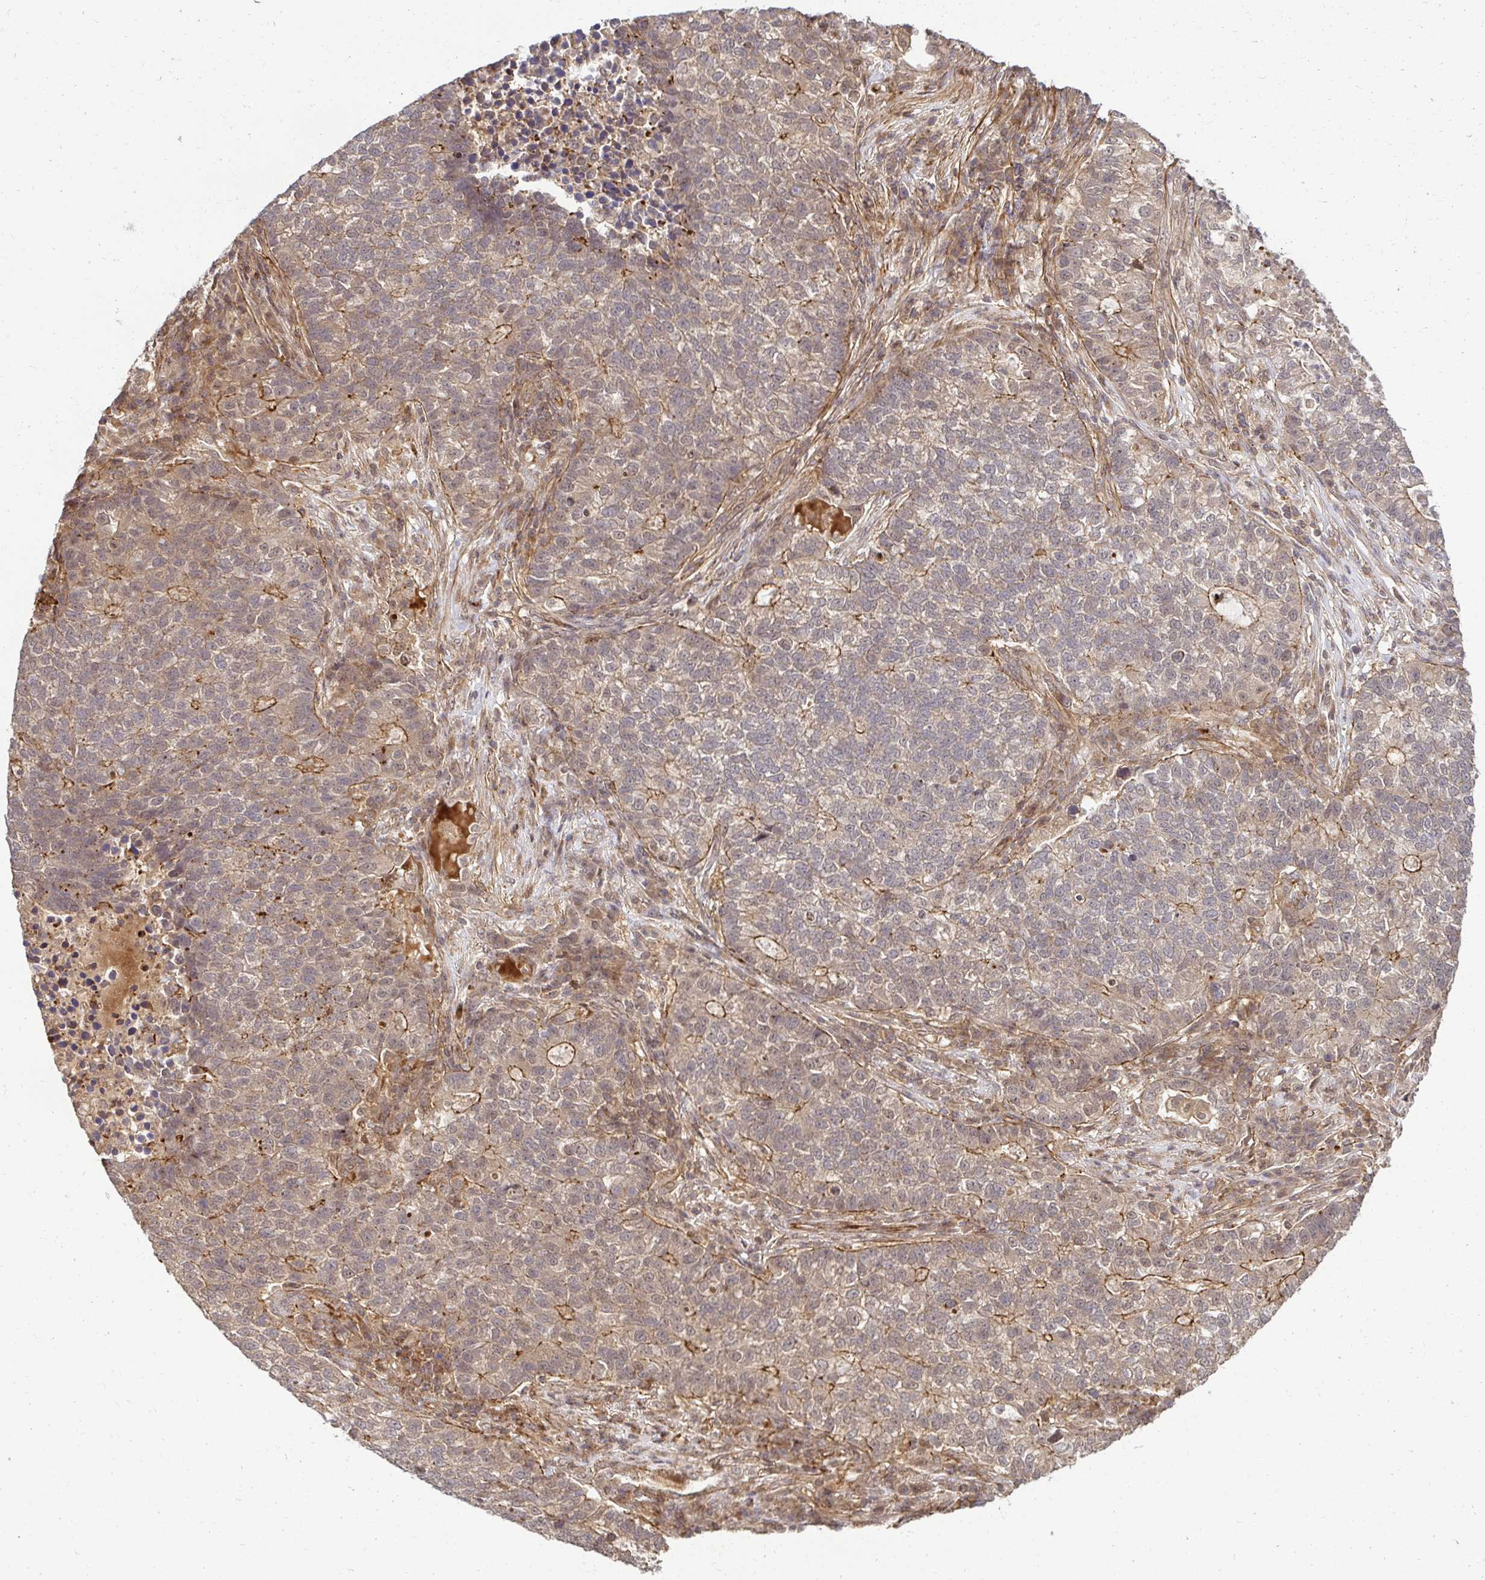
{"staining": {"intensity": "weak", "quantity": "<25%", "location": "cytoplasmic/membranous"}, "tissue": "lung cancer", "cell_type": "Tumor cells", "image_type": "cancer", "snomed": [{"axis": "morphology", "description": "Adenocarcinoma, NOS"}, {"axis": "topography", "description": "Lung"}], "caption": "The image displays no significant staining in tumor cells of lung cancer.", "gene": "PSMA4", "patient": {"sex": "male", "age": 57}}